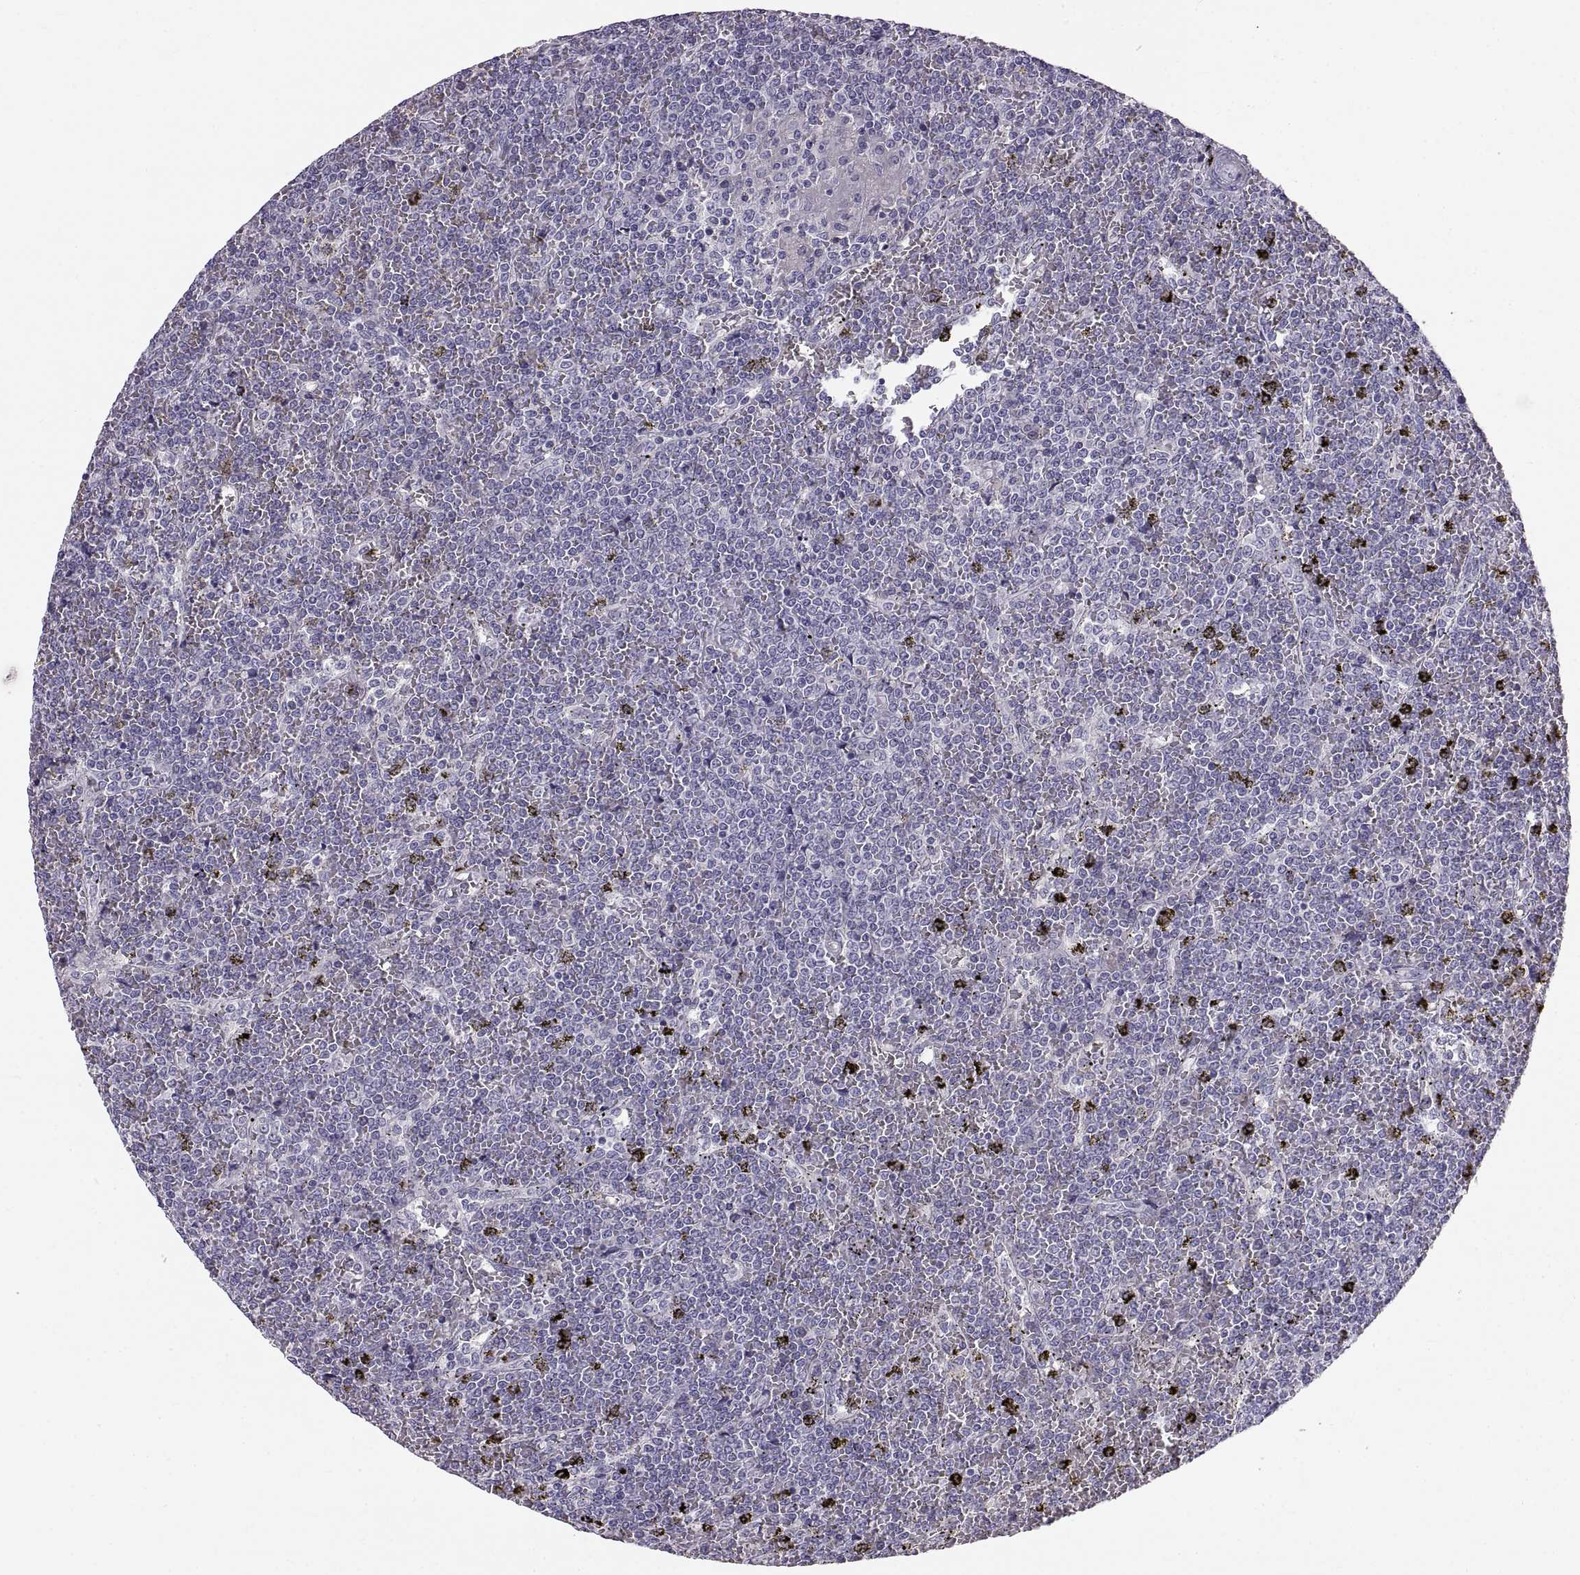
{"staining": {"intensity": "negative", "quantity": "none", "location": "none"}, "tissue": "lymphoma", "cell_type": "Tumor cells", "image_type": "cancer", "snomed": [{"axis": "morphology", "description": "Malignant lymphoma, non-Hodgkin's type, Low grade"}, {"axis": "topography", "description": "Spleen"}], "caption": "The immunohistochemistry (IHC) micrograph has no significant expression in tumor cells of lymphoma tissue.", "gene": "ADAM32", "patient": {"sex": "female", "age": 19}}